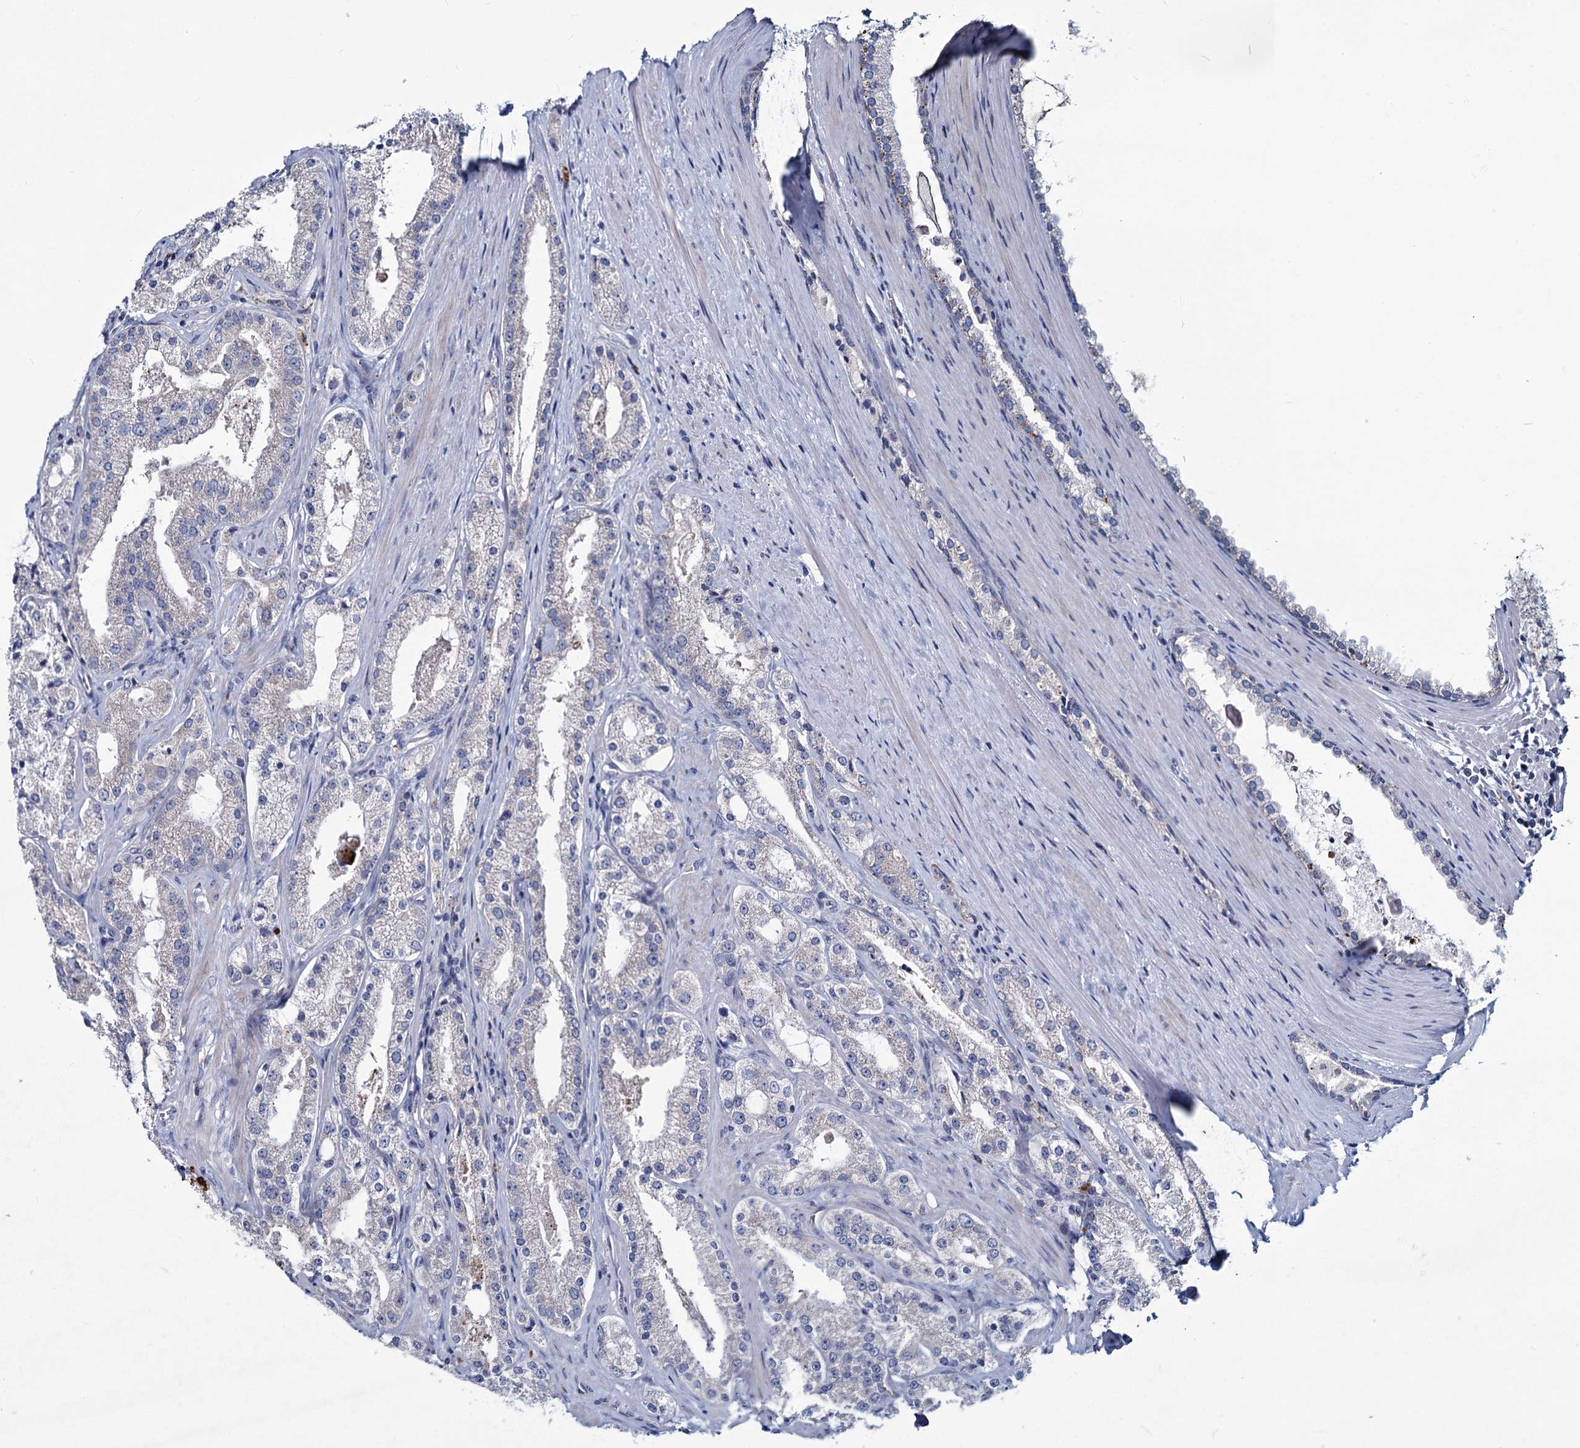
{"staining": {"intensity": "negative", "quantity": "none", "location": "none"}, "tissue": "prostate cancer", "cell_type": "Tumor cells", "image_type": "cancer", "snomed": [{"axis": "morphology", "description": "Adenocarcinoma, Low grade"}, {"axis": "topography", "description": "Prostate"}], "caption": "Immunohistochemistry photomicrograph of human prostate low-grade adenocarcinoma stained for a protein (brown), which demonstrates no expression in tumor cells.", "gene": "AGBL4", "patient": {"sex": "male", "age": 69}}